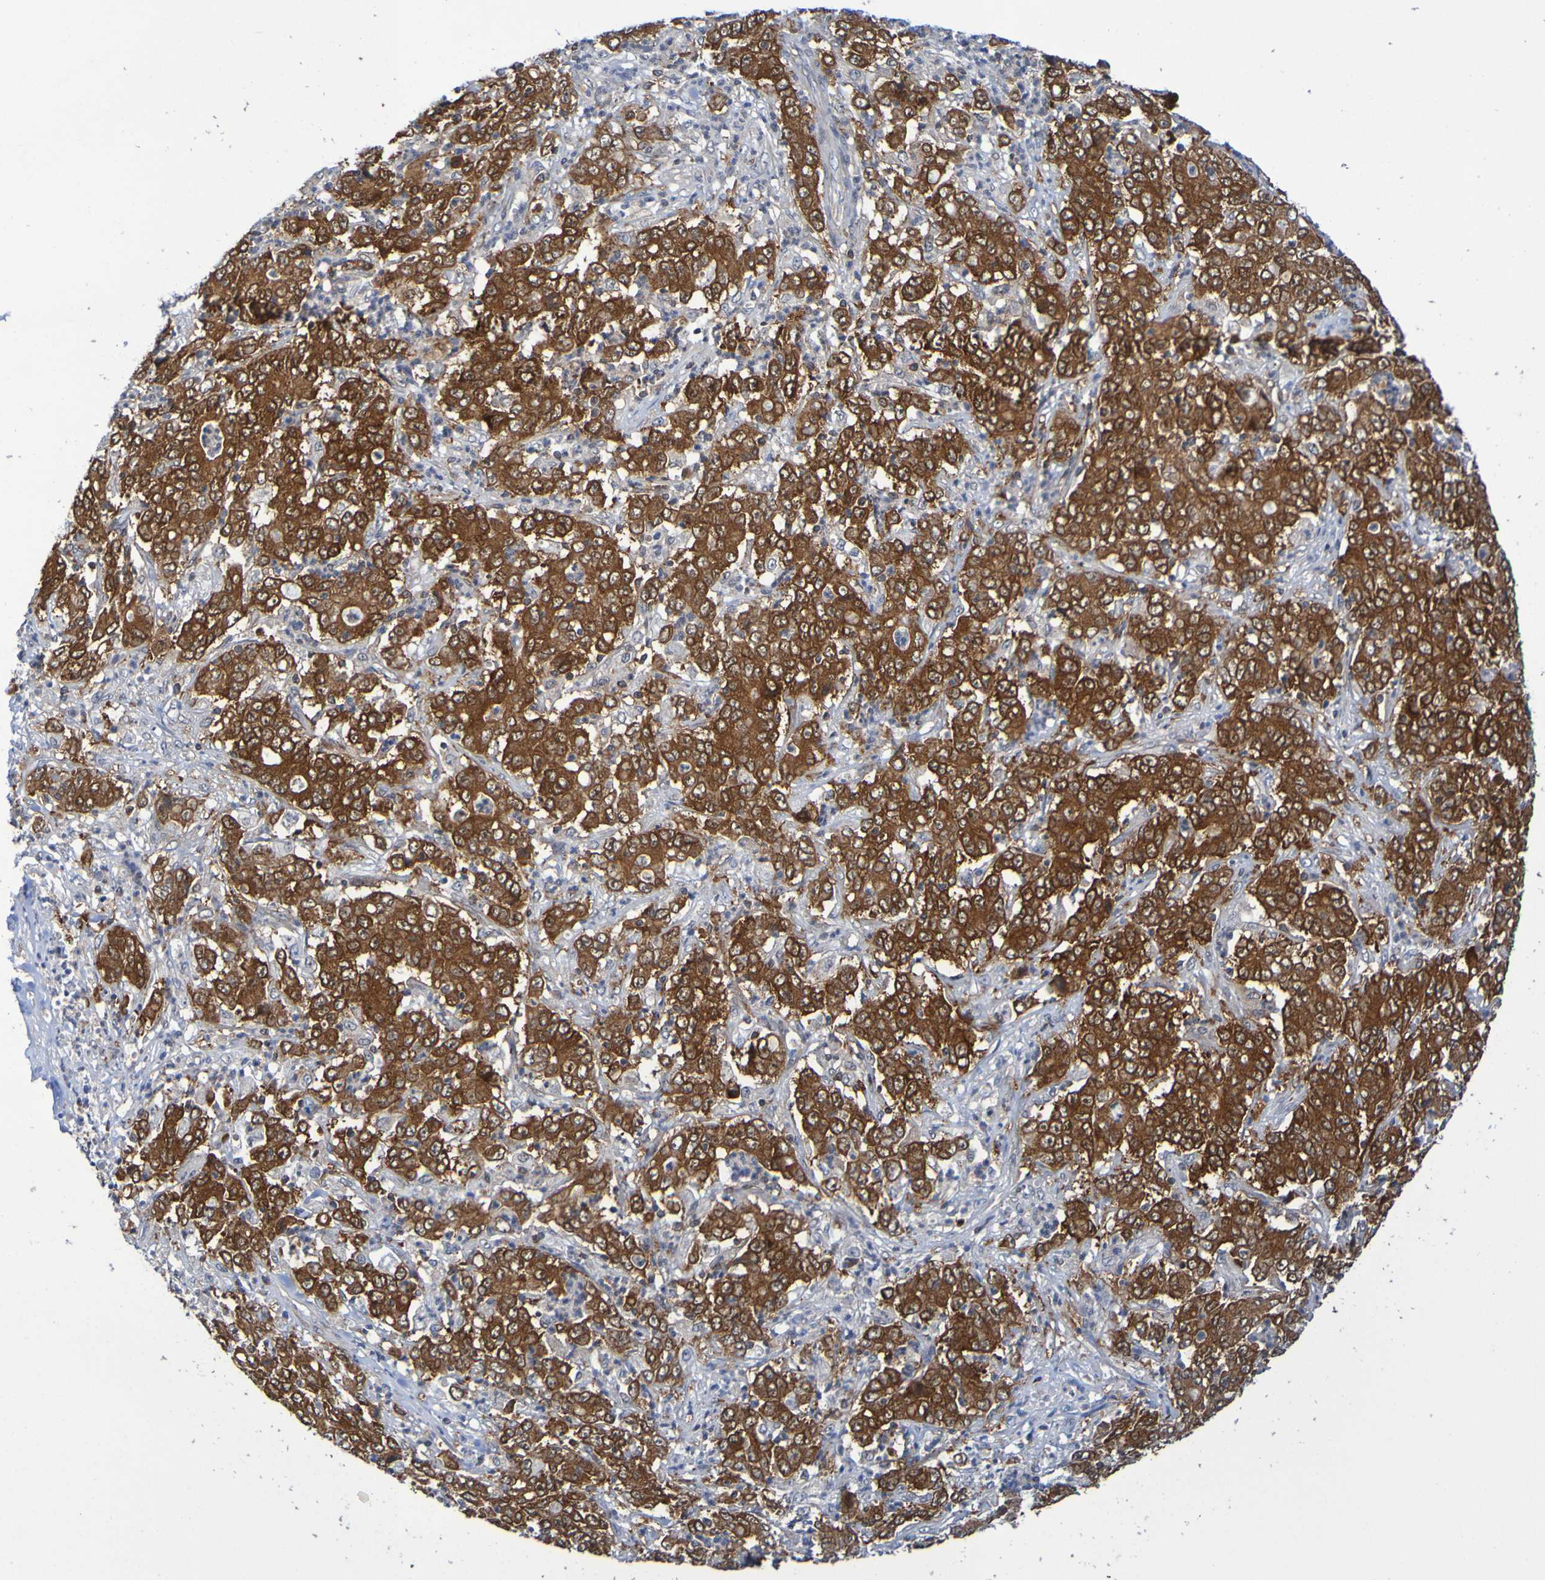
{"staining": {"intensity": "strong", "quantity": ">75%", "location": "cytoplasmic/membranous"}, "tissue": "stomach cancer", "cell_type": "Tumor cells", "image_type": "cancer", "snomed": [{"axis": "morphology", "description": "Adenocarcinoma, NOS"}, {"axis": "topography", "description": "Stomach, lower"}], "caption": "Immunohistochemical staining of human stomach cancer (adenocarcinoma) exhibits strong cytoplasmic/membranous protein staining in approximately >75% of tumor cells.", "gene": "ATIC", "patient": {"sex": "female", "age": 71}}